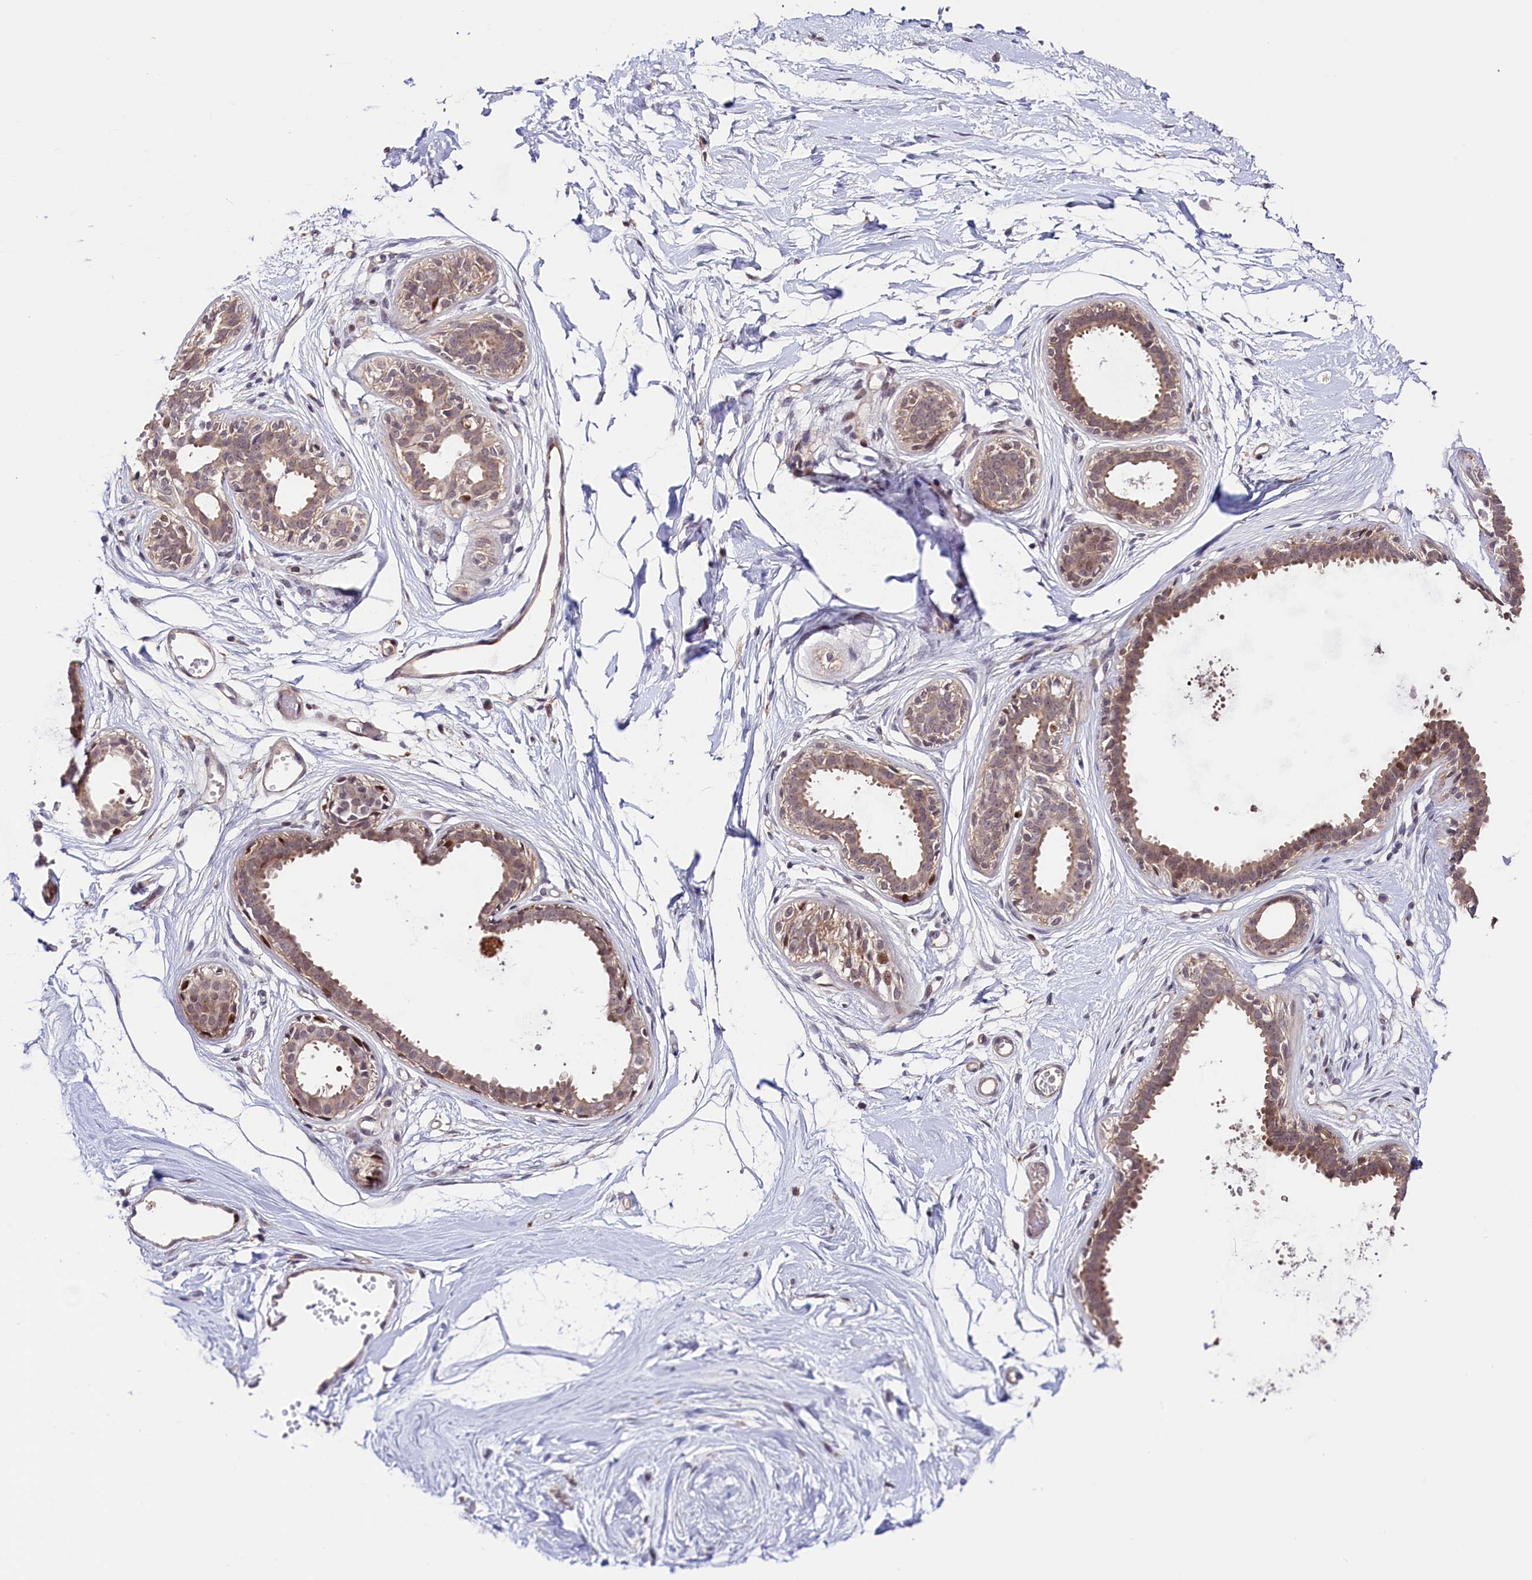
{"staining": {"intensity": "negative", "quantity": "none", "location": "none"}, "tissue": "breast", "cell_type": "Adipocytes", "image_type": "normal", "snomed": [{"axis": "morphology", "description": "Normal tissue, NOS"}, {"axis": "topography", "description": "Breast"}], "caption": "Immunohistochemistry (IHC) of unremarkable breast reveals no expression in adipocytes.", "gene": "CACNA1H", "patient": {"sex": "female", "age": 45}}